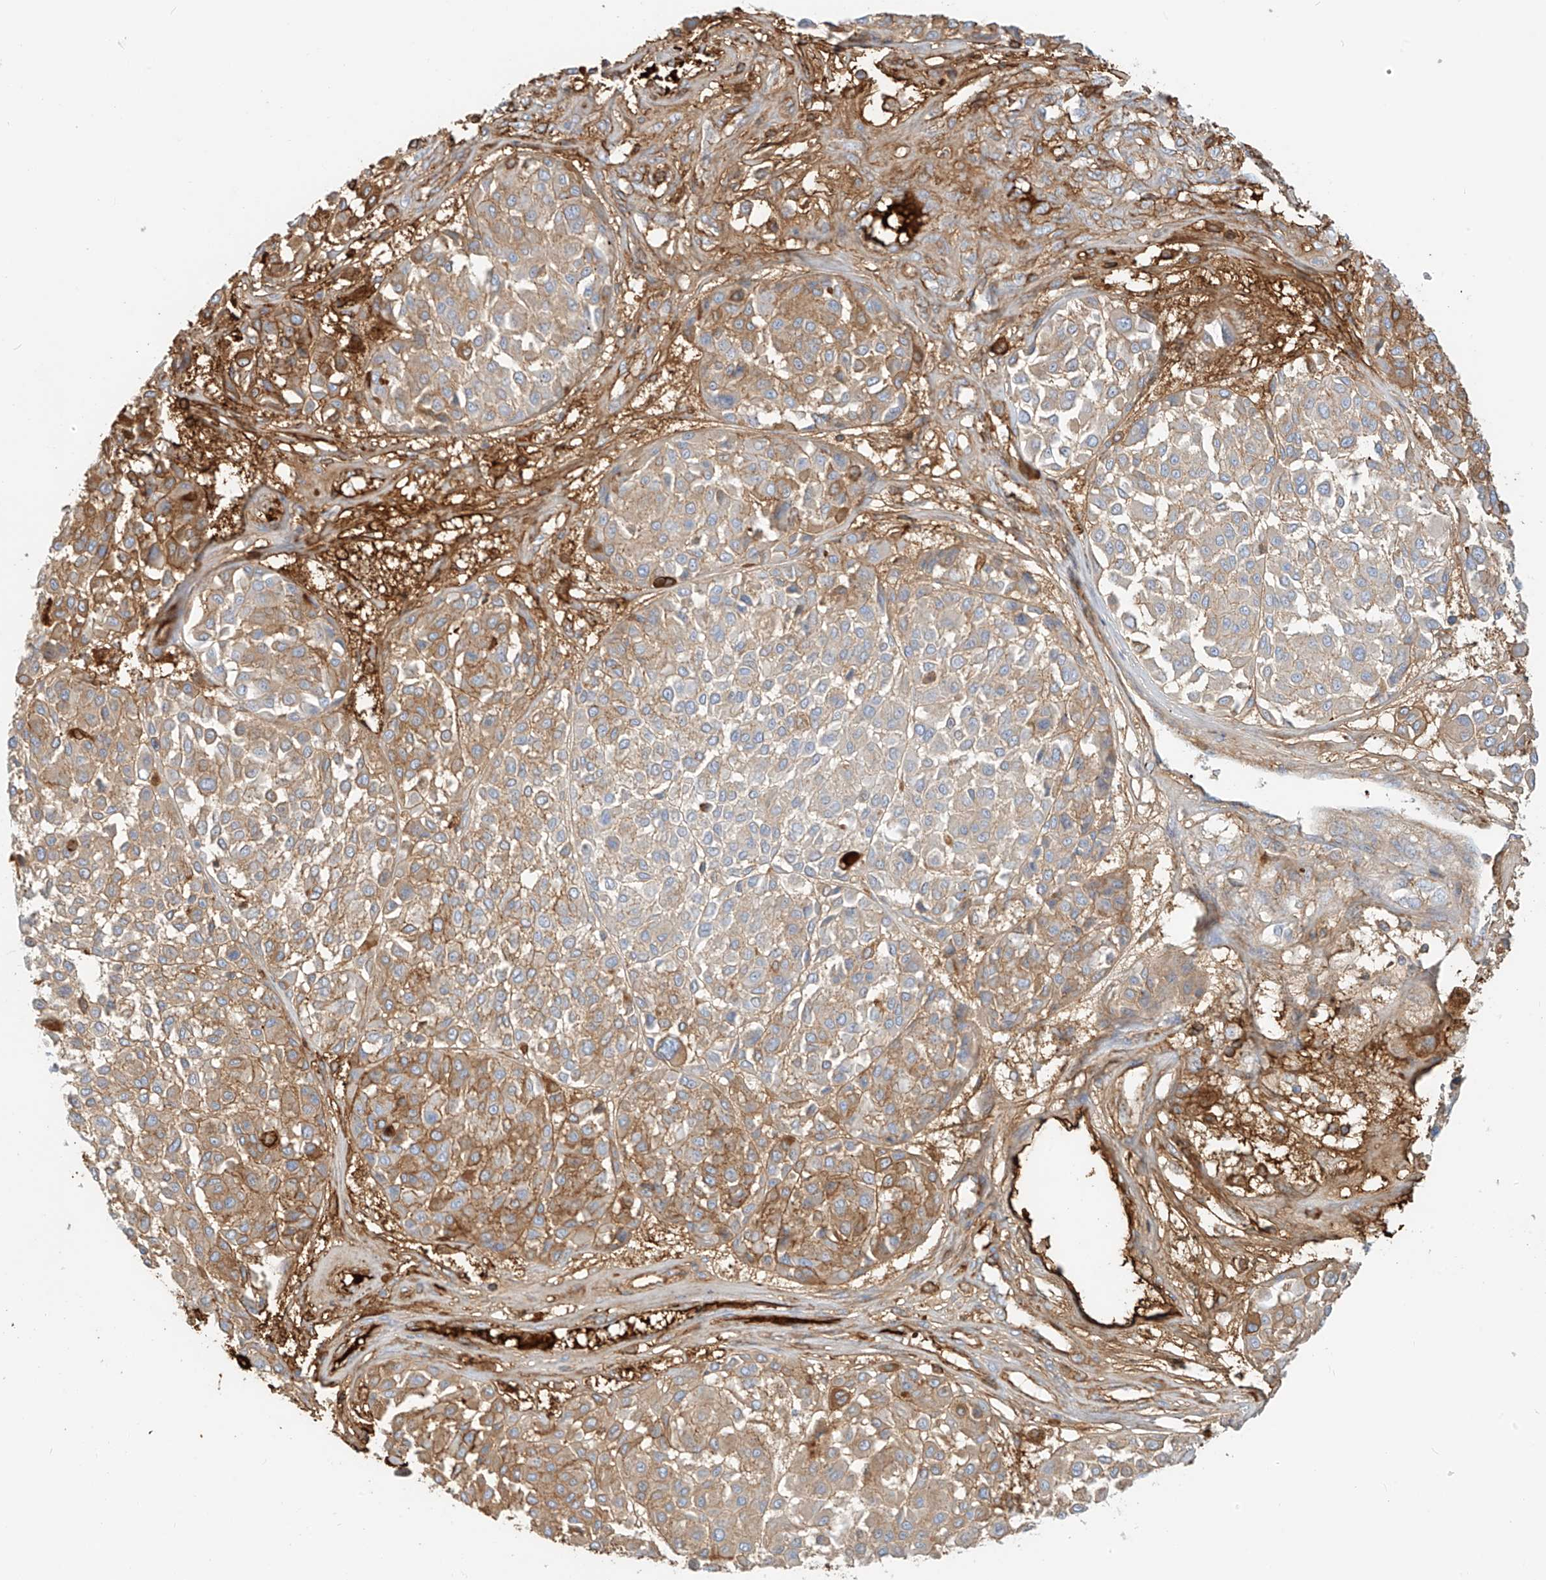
{"staining": {"intensity": "moderate", "quantity": "25%-75%", "location": "cytoplasmic/membranous"}, "tissue": "melanoma", "cell_type": "Tumor cells", "image_type": "cancer", "snomed": [{"axis": "morphology", "description": "Malignant melanoma, Metastatic site"}, {"axis": "topography", "description": "Soft tissue"}], "caption": "Immunohistochemistry (IHC) of malignant melanoma (metastatic site) exhibits medium levels of moderate cytoplasmic/membranous expression in about 25%-75% of tumor cells.", "gene": "OCSTAMP", "patient": {"sex": "male", "age": 41}}